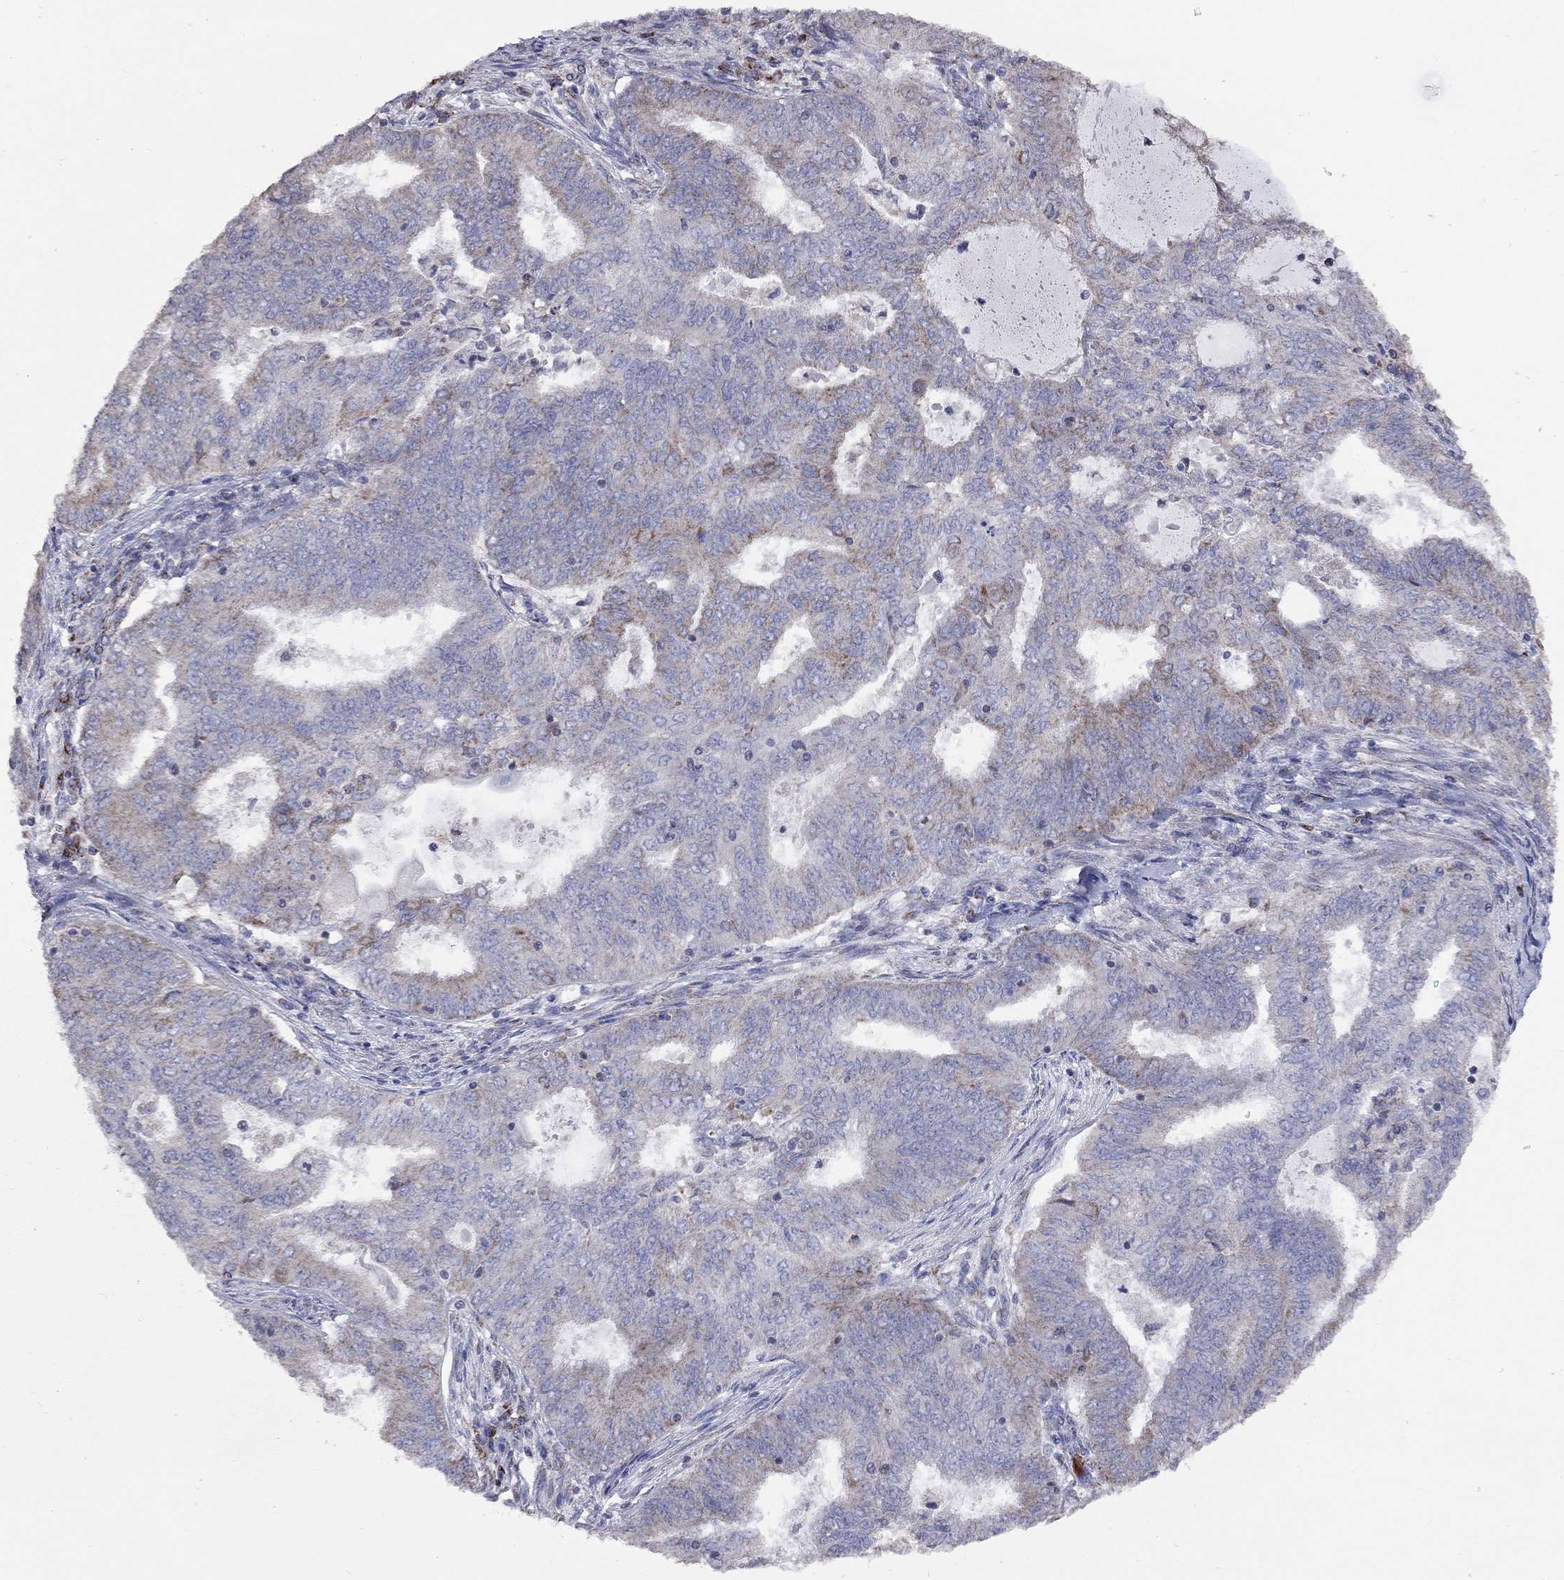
{"staining": {"intensity": "moderate", "quantity": "<25%", "location": "cytoplasmic/membranous"}, "tissue": "endometrial cancer", "cell_type": "Tumor cells", "image_type": "cancer", "snomed": [{"axis": "morphology", "description": "Adenocarcinoma, NOS"}, {"axis": "topography", "description": "Endometrium"}], "caption": "Protein staining by IHC displays moderate cytoplasmic/membranous positivity in approximately <25% of tumor cells in endometrial adenocarcinoma.", "gene": "NDUFB1", "patient": {"sex": "female", "age": 62}}